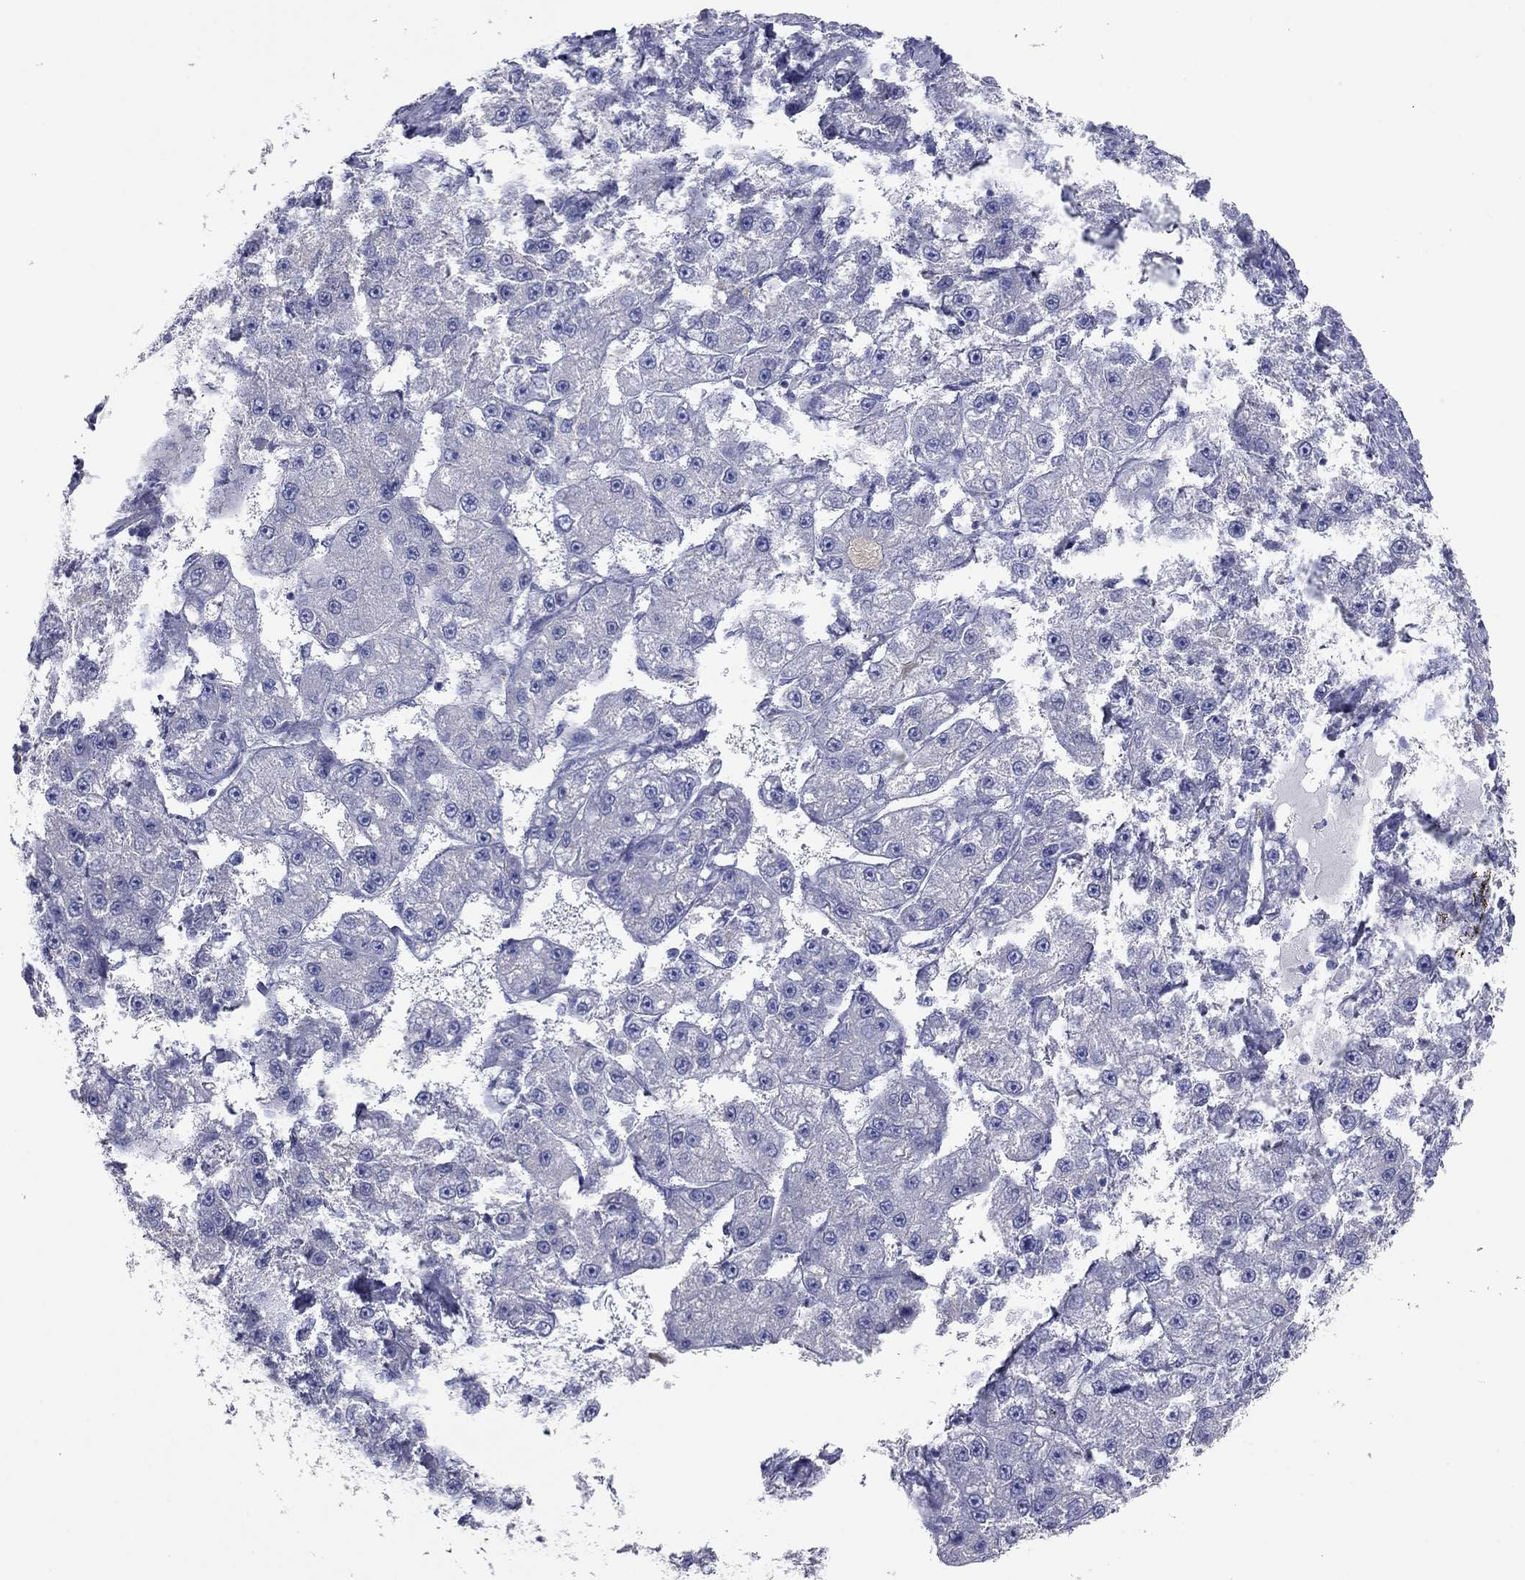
{"staining": {"intensity": "negative", "quantity": "none", "location": "none"}, "tissue": "liver cancer", "cell_type": "Tumor cells", "image_type": "cancer", "snomed": [{"axis": "morphology", "description": "Carcinoma, Hepatocellular, NOS"}, {"axis": "topography", "description": "Liver"}], "caption": "Immunohistochemistry (IHC) micrograph of liver hepatocellular carcinoma stained for a protein (brown), which displays no expression in tumor cells. (DAB (3,3'-diaminobenzidine) IHC, high magnification).", "gene": "ITGAE", "patient": {"sex": "female", "age": 65}}